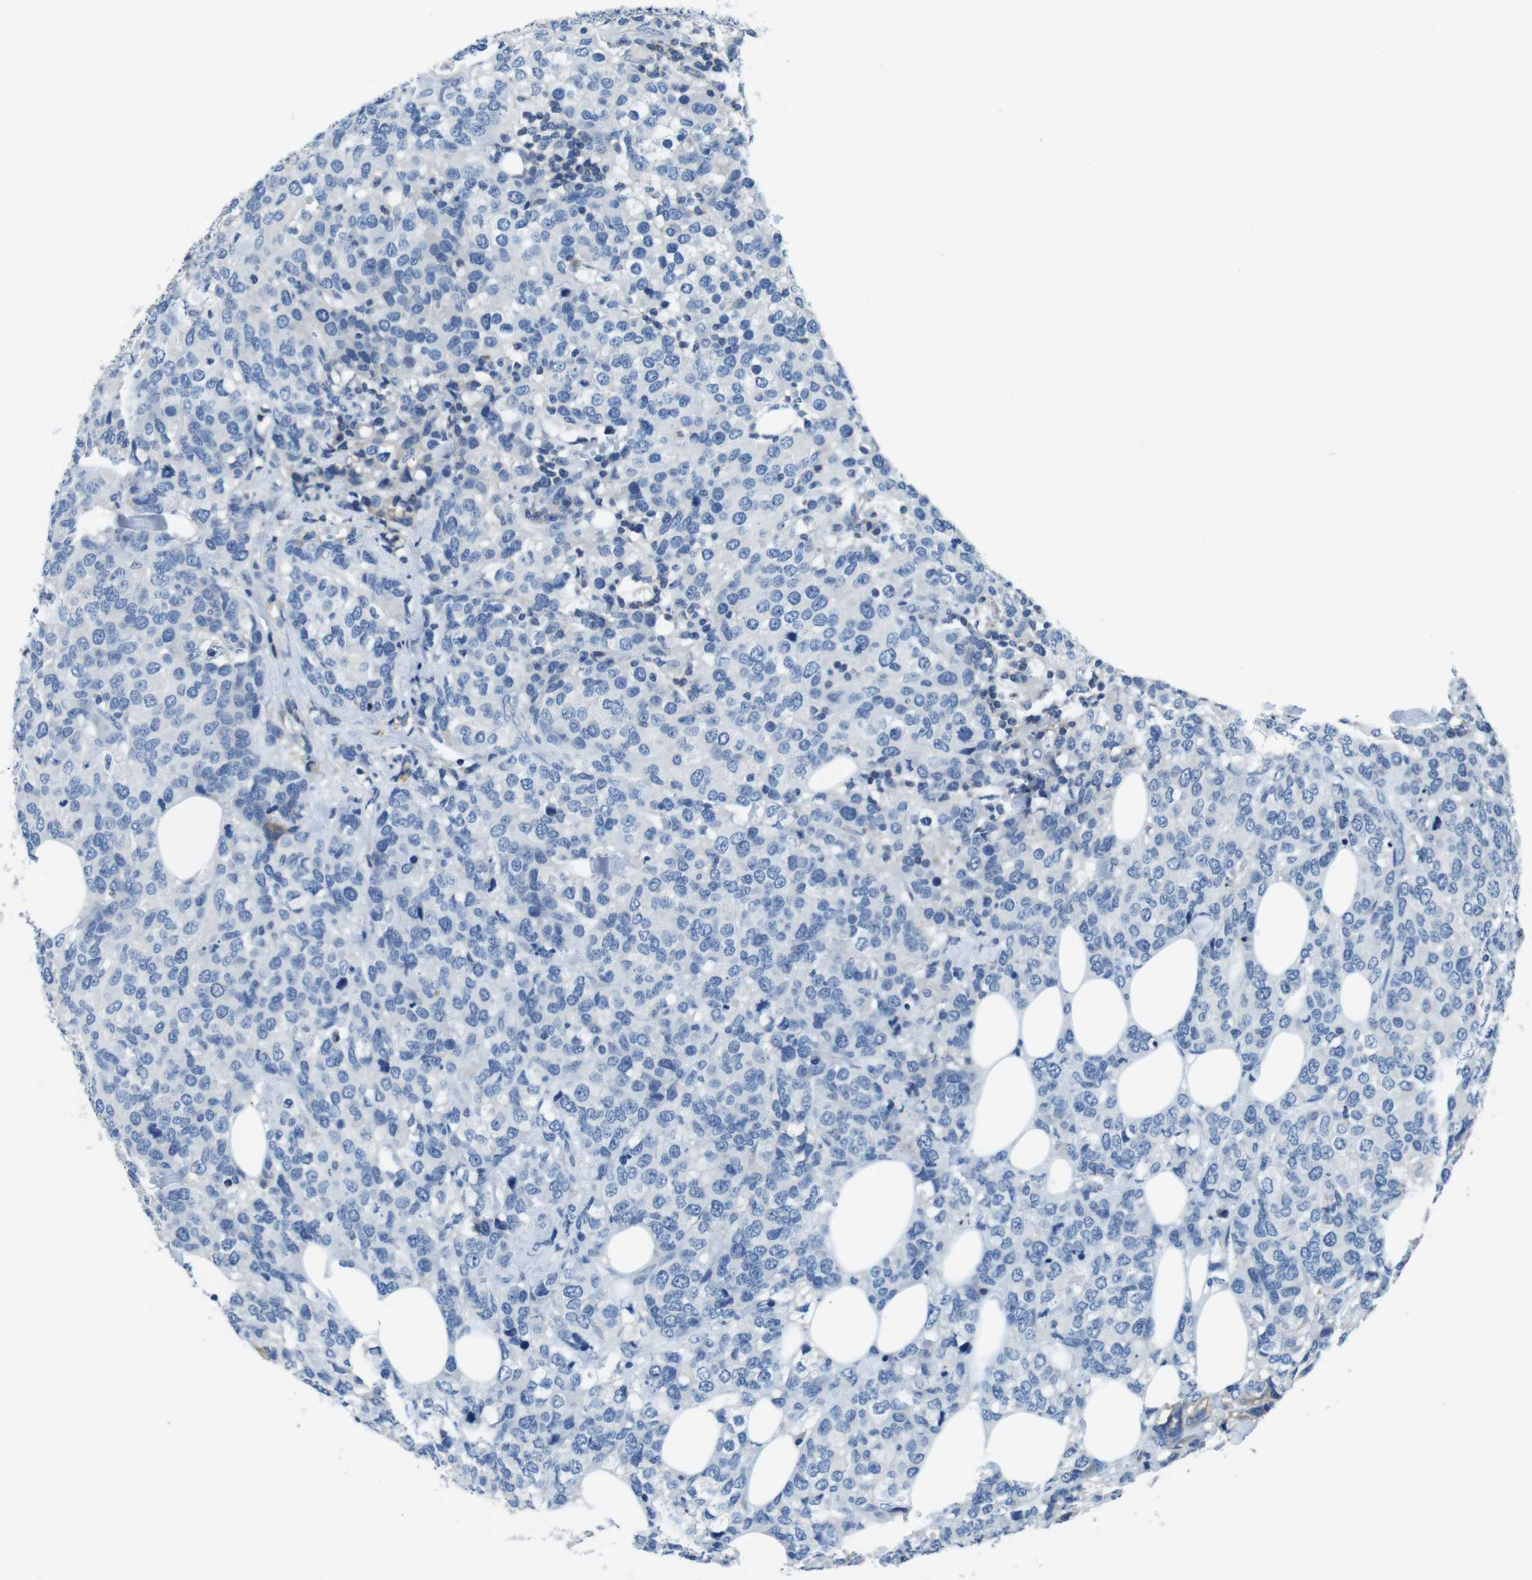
{"staining": {"intensity": "negative", "quantity": "none", "location": "none"}, "tissue": "breast cancer", "cell_type": "Tumor cells", "image_type": "cancer", "snomed": [{"axis": "morphology", "description": "Lobular carcinoma"}, {"axis": "topography", "description": "Breast"}], "caption": "Breast cancer was stained to show a protein in brown. There is no significant staining in tumor cells. (DAB (3,3'-diaminobenzidine) immunohistochemistry (IHC) with hematoxylin counter stain).", "gene": "TMPRSS15", "patient": {"sex": "female", "age": 59}}